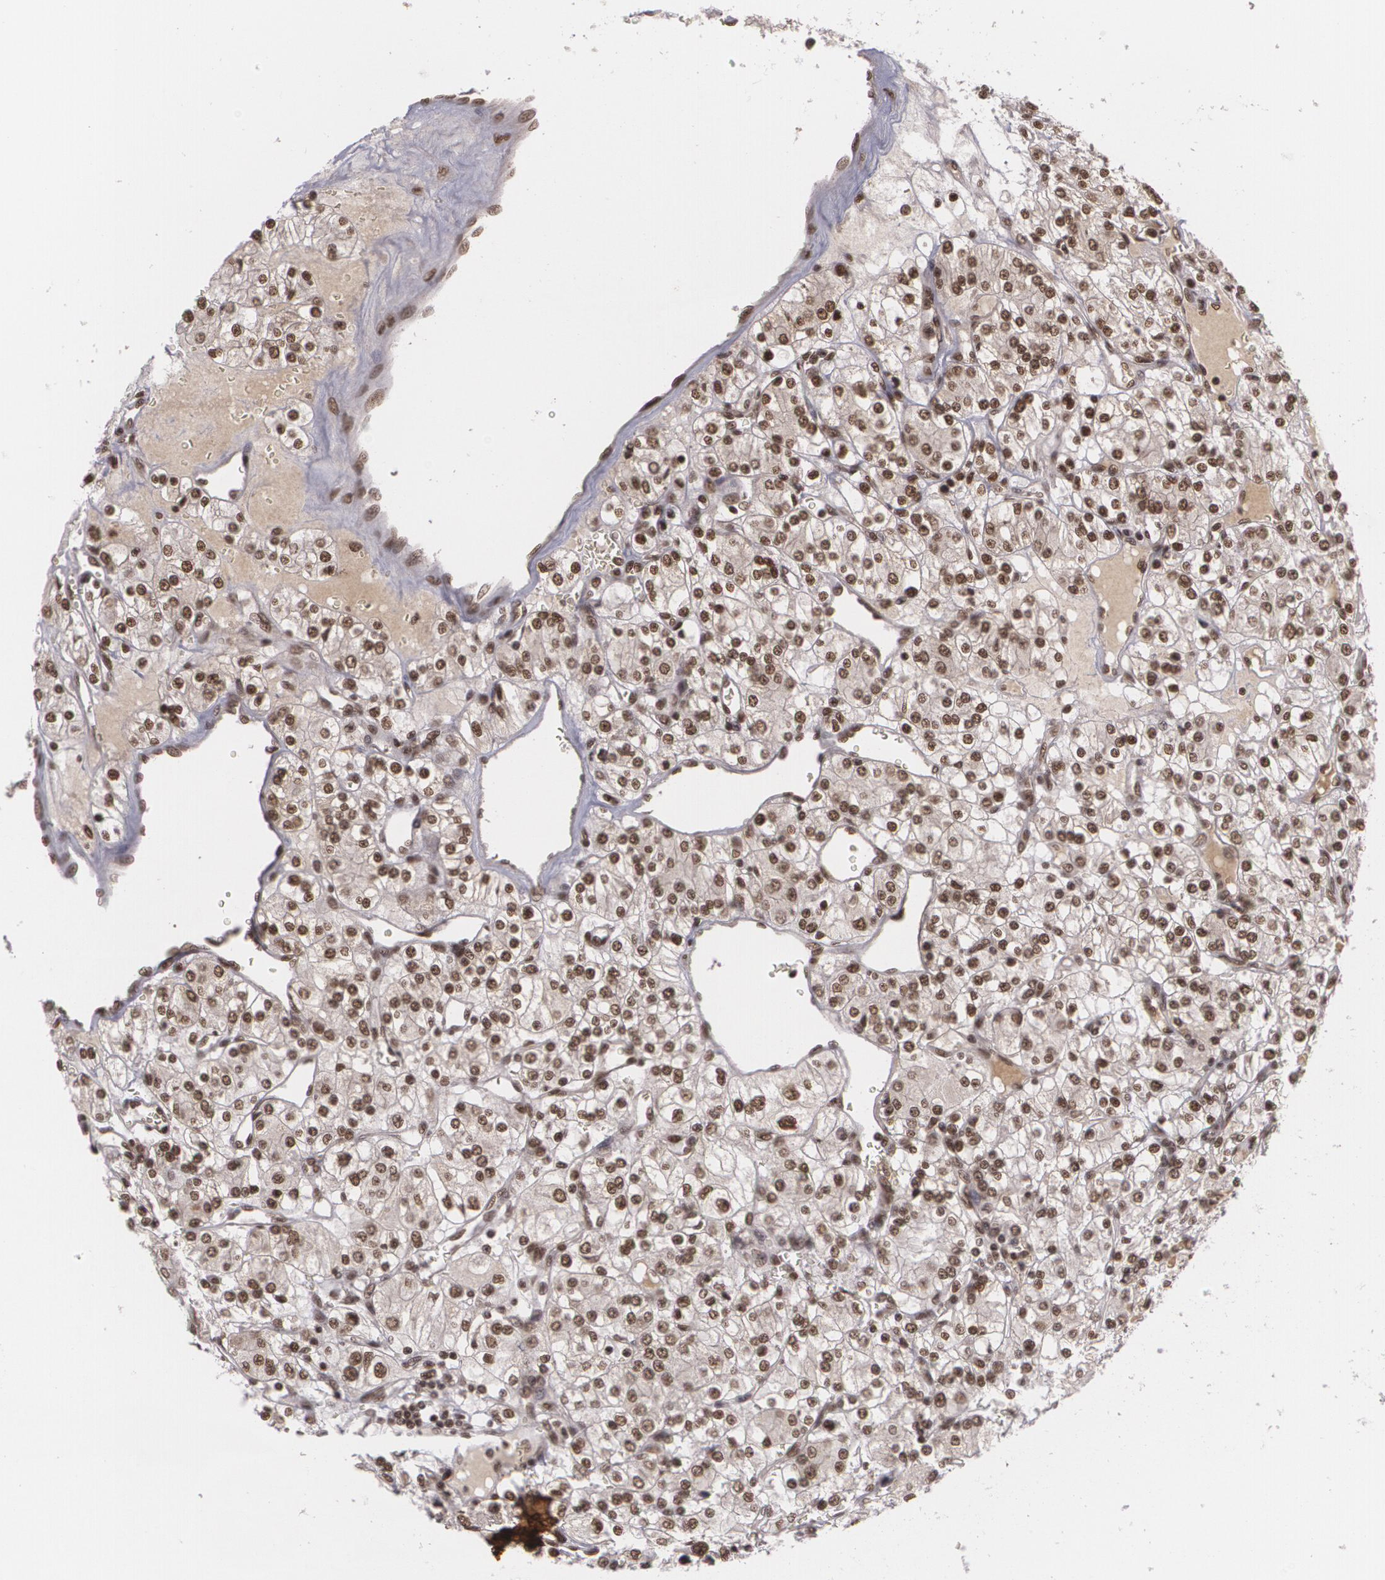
{"staining": {"intensity": "strong", "quantity": ">75%", "location": "nuclear"}, "tissue": "renal cancer", "cell_type": "Tumor cells", "image_type": "cancer", "snomed": [{"axis": "morphology", "description": "Adenocarcinoma, NOS"}, {"axis": "topography", "description": "Kidney"}], "caption": "Approximately >75% of tumor cells in adenocarcinoma (renal) display strong nuclear protein expression as visualized by brown immunohistochemical staining.", "gene": "RXRB", "patient": {"sex": "female", "age": 62}}